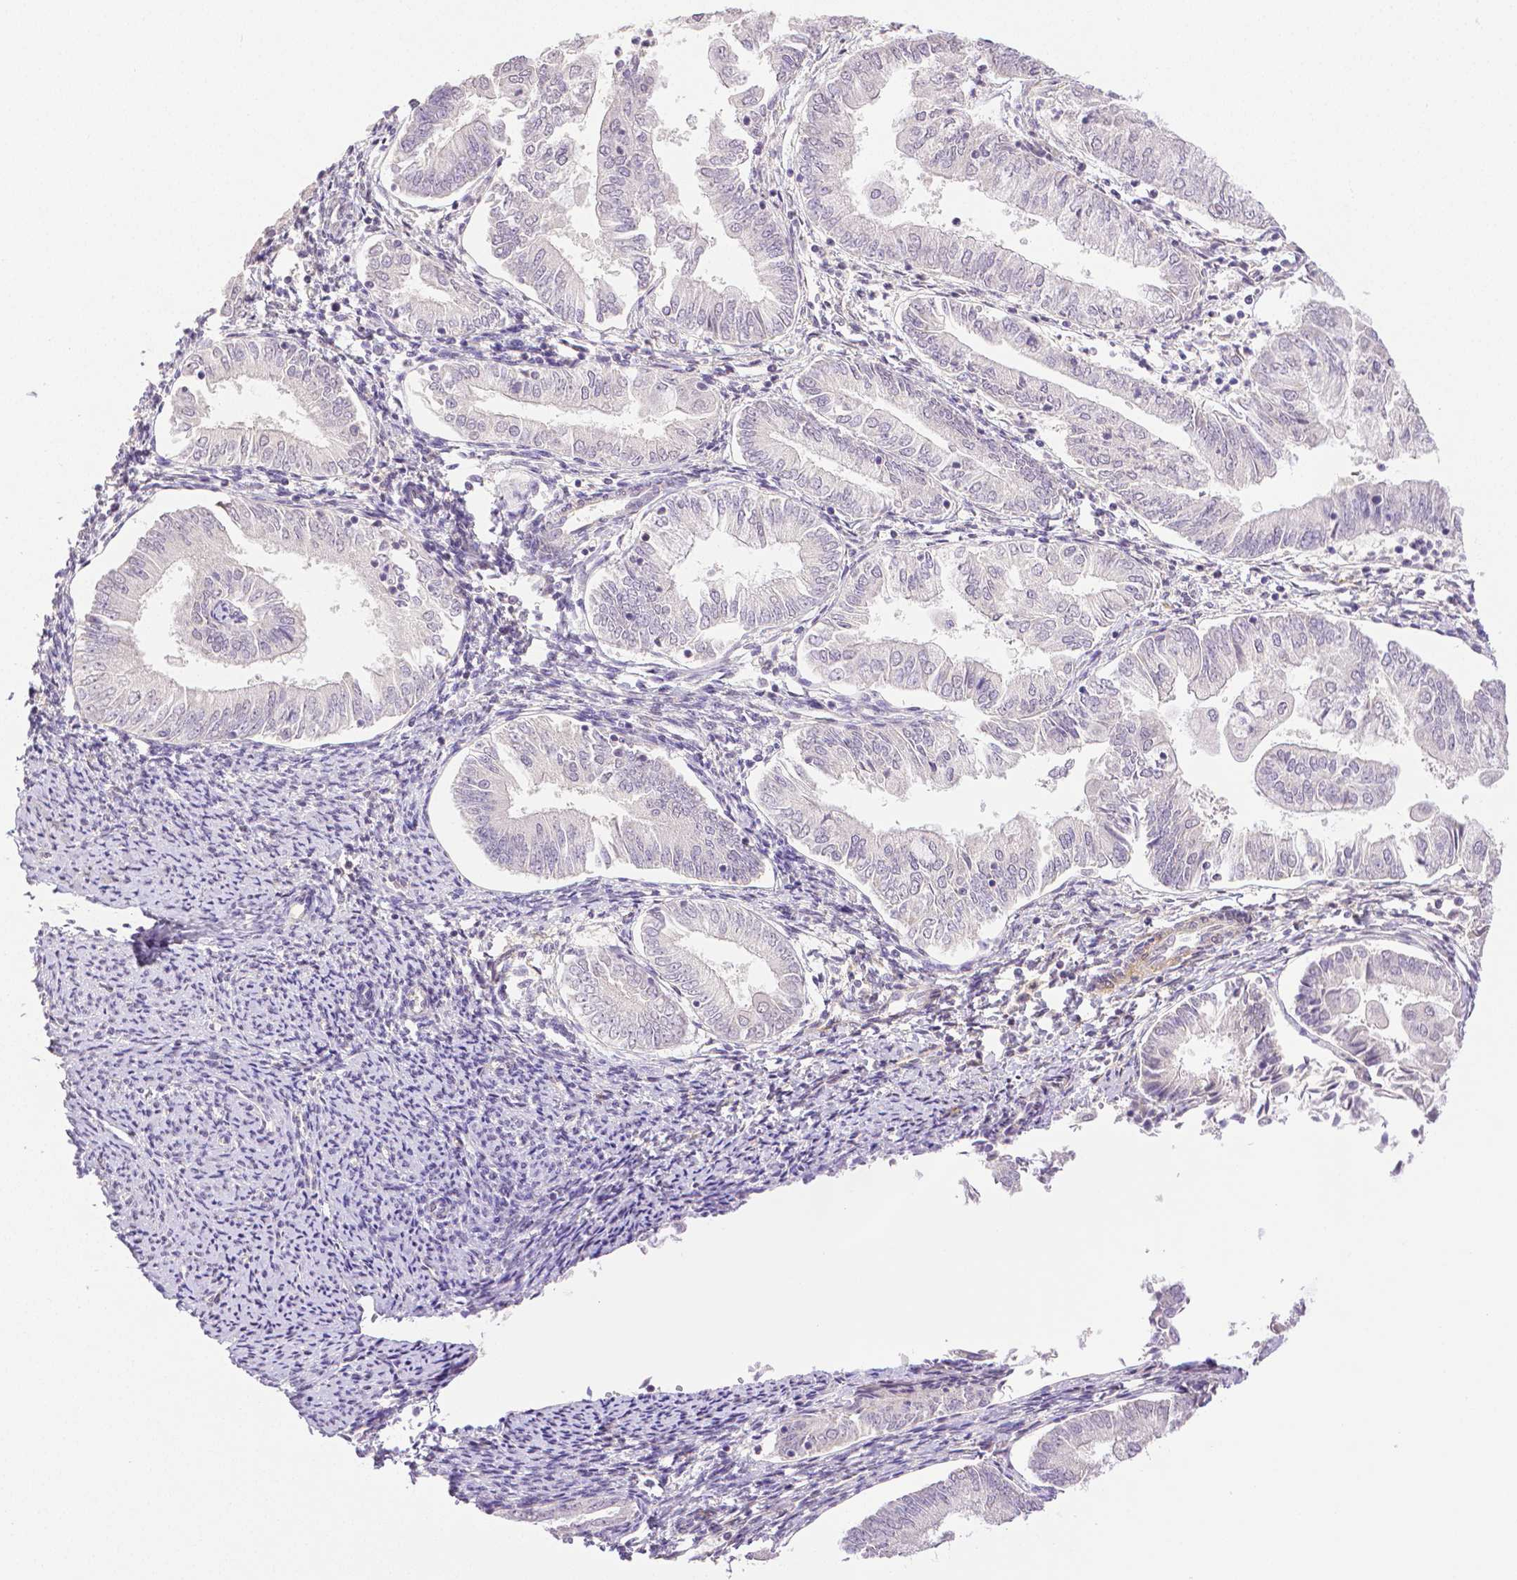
{"staining": {"intensity": "negative", "quantity": "none", "location": "none"}, "tissue": "endometrial cancer", "cell_type": "Tumor cells", "image_type": "cancer", "snomed": [{"axis": "morphology", "description": "Adenocarcinoma, NOS"}, {"axis": "topography", "description": "Endometrium"}], "caption": "High power microscopy image of an IHC image of adenocarcinoma (endometrial), revealing no significant expression in tumor cells.", "gene": "THY1", "patient": {"sex": "female", "age": 55}}